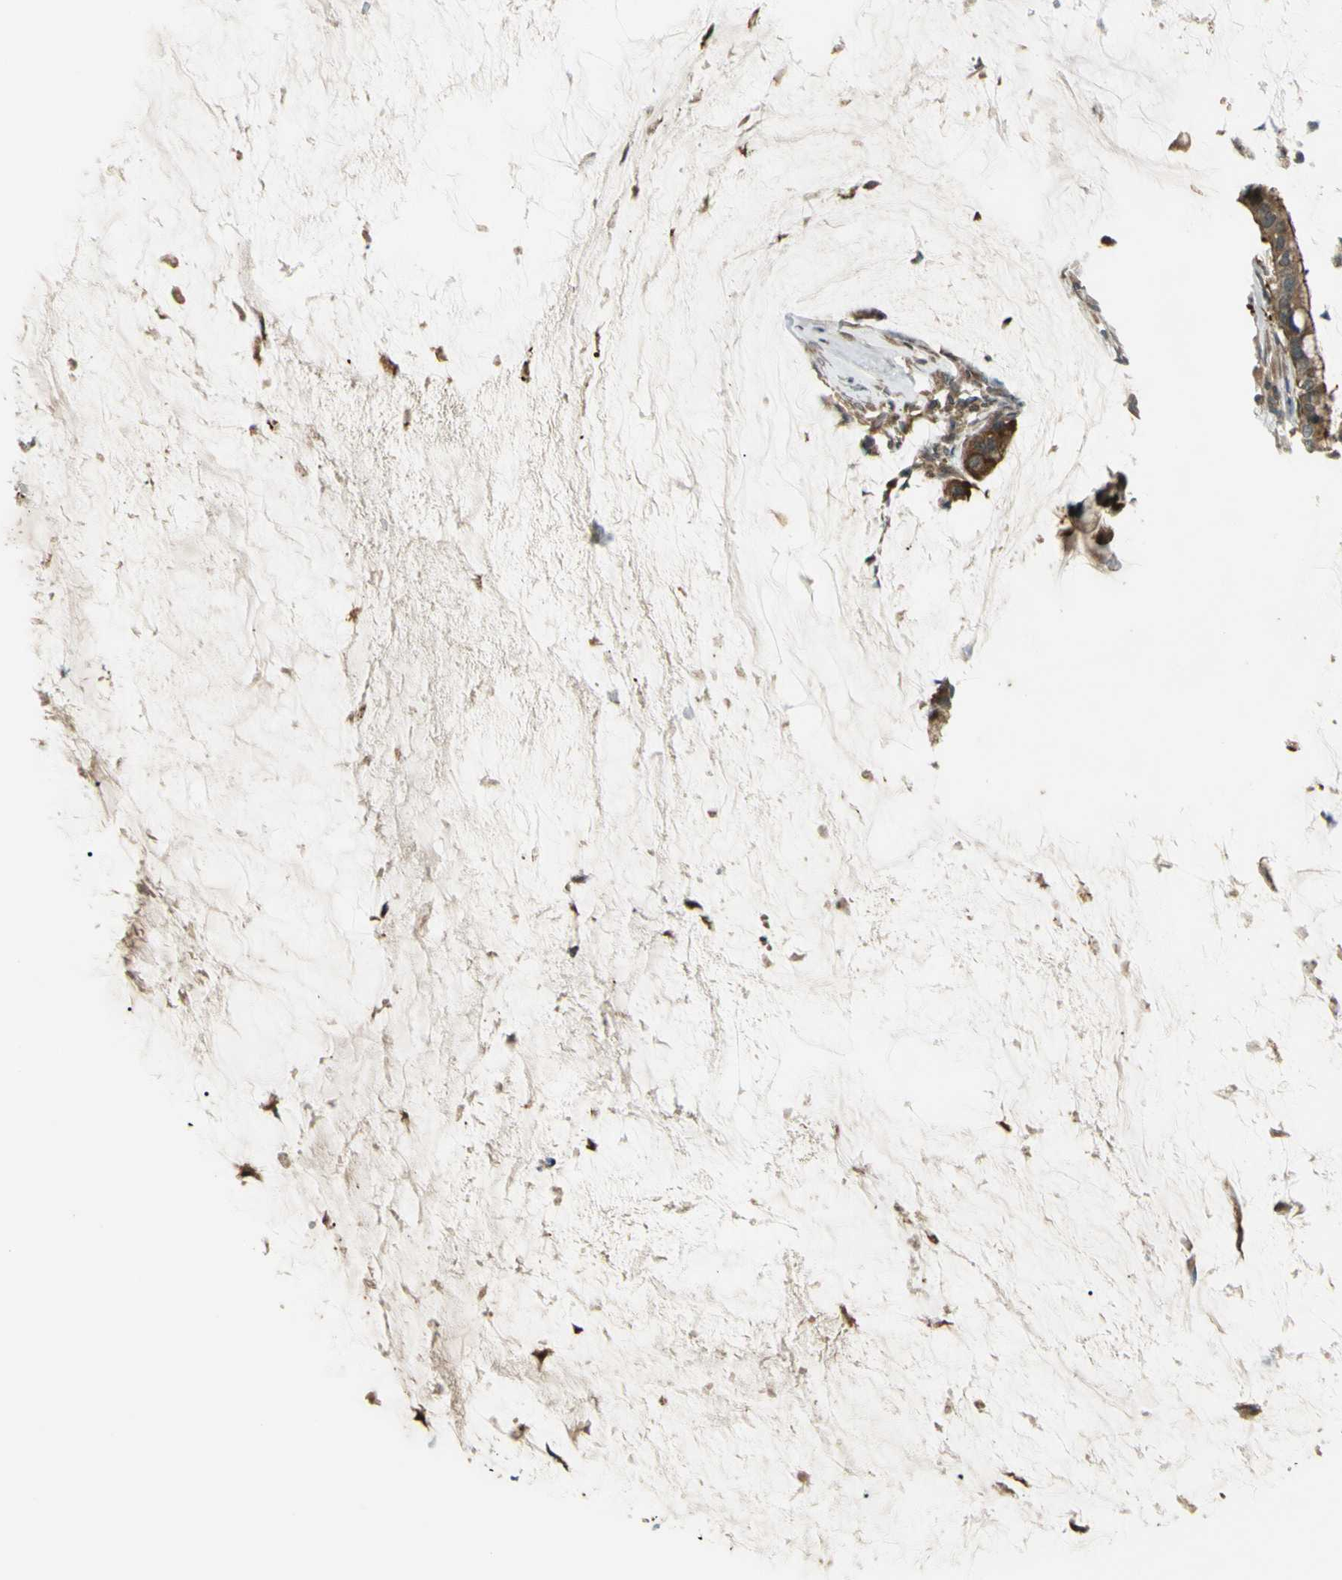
{"staining": {"intensity": "moderate", "quantity": ">75%", "location": "cytoplasmic/membranous"}, "tissue": "pancreatic cancer", "cell_type": "Tumor cells", "image_type": "cancer", "snomed": [{"axis": "morphology", "description": "Adenocarcinoma, NOS"}, {"axis": "topography", "description": "Pancreas"}], "caption": "Protein staining by IHC demonstrates moderate cytoplasmic/membranous expression in about >75% of tumor cells in pancreatic cancer.", "gene": "FLII", "patient": {"sex": "male", "age": 41}}